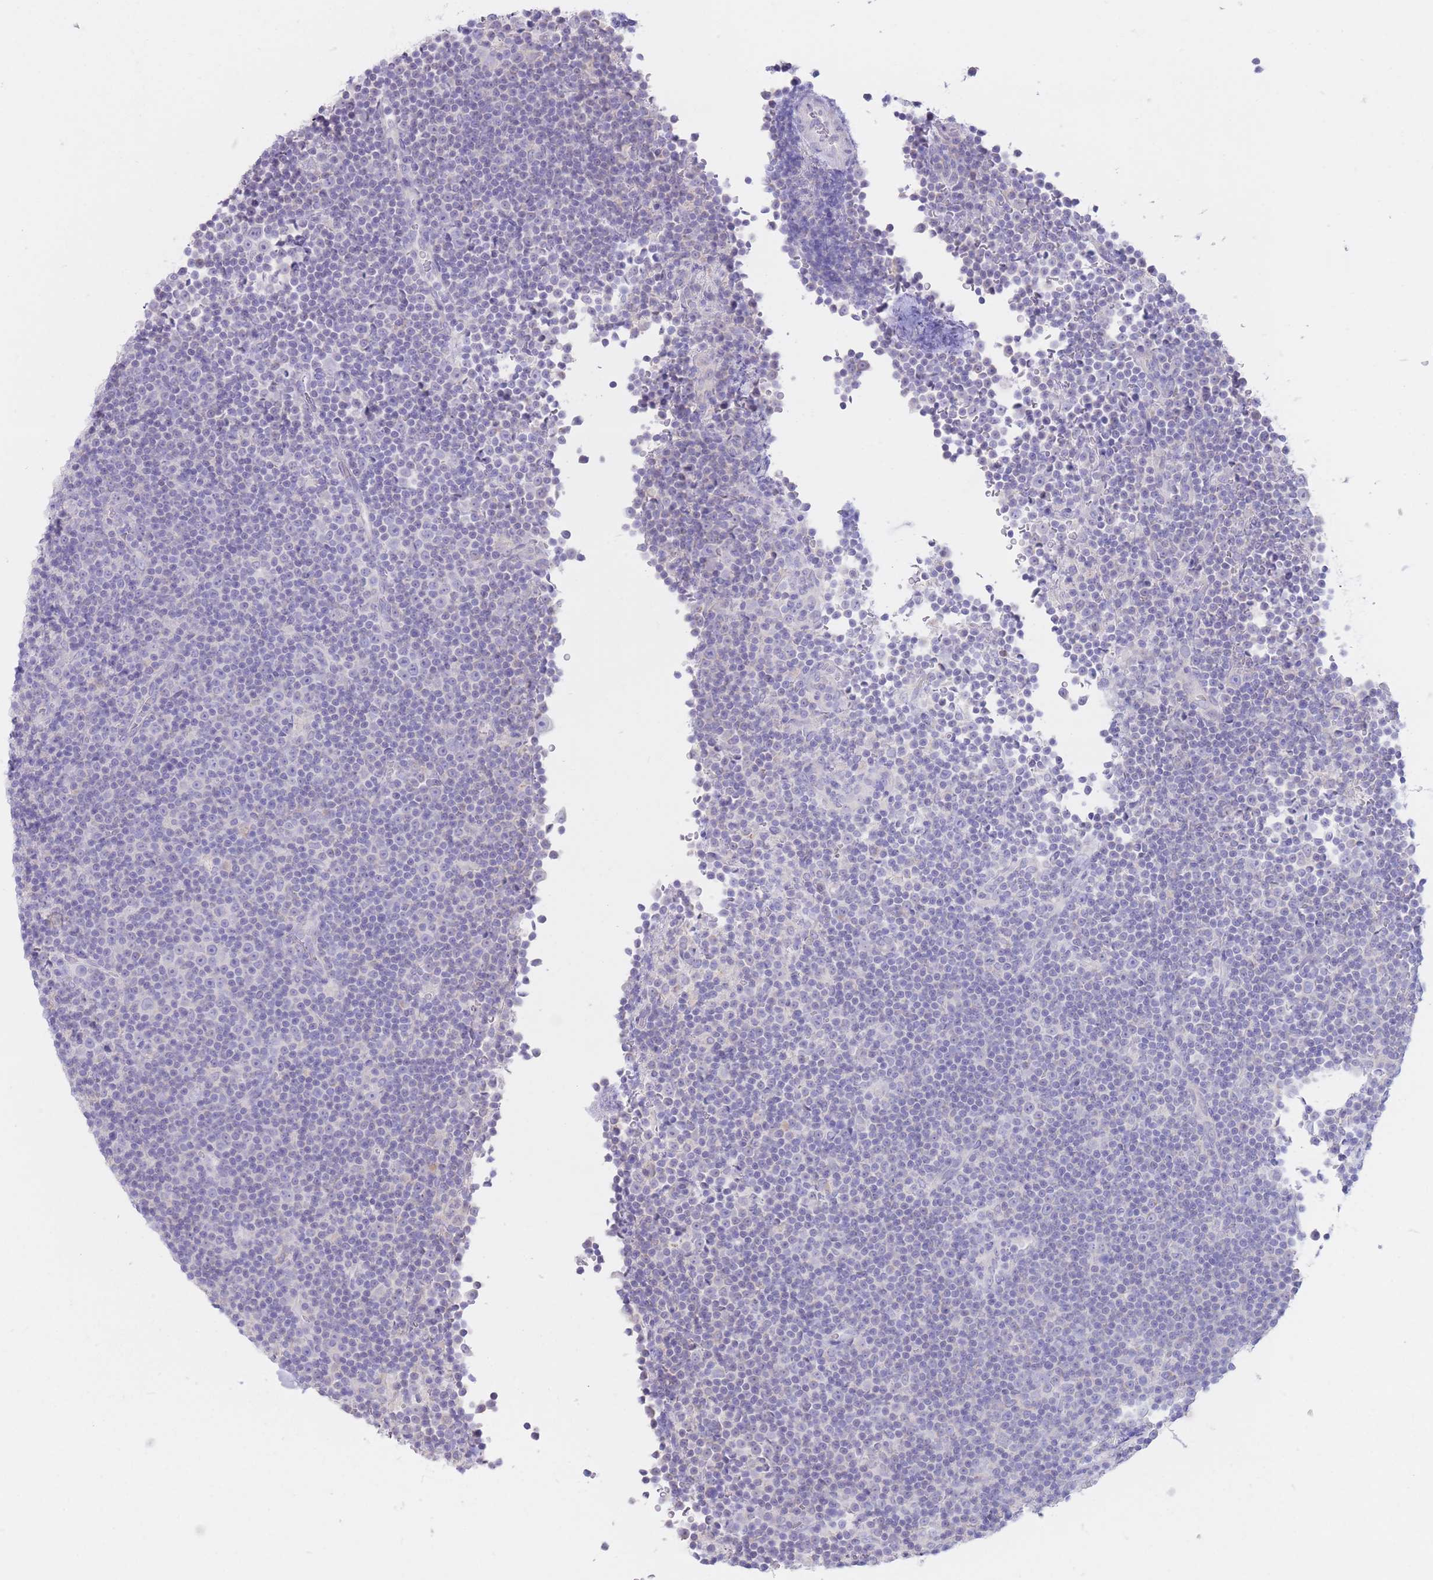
{"staining": {"intensity": "negative", "quantity": "none", "location": "none"}, "tissue": "lymphoma", "cell_type": "Tumor cells", "image_type": "cancer", "snomed": [{"axis": "morphology", "description": "Malignant lymphoma, non-Hodgkin's type, Low grade"}, {"axis": "topography", "description": "Lymph node"}], "caption": "This is an IHC histopathology image of human malignant lymphoma, non-Hodgkin's type (low-grade). There is no expression in tumor cells.", "gene": "FAH", "patient": {"sex": "female", "age": 67}}